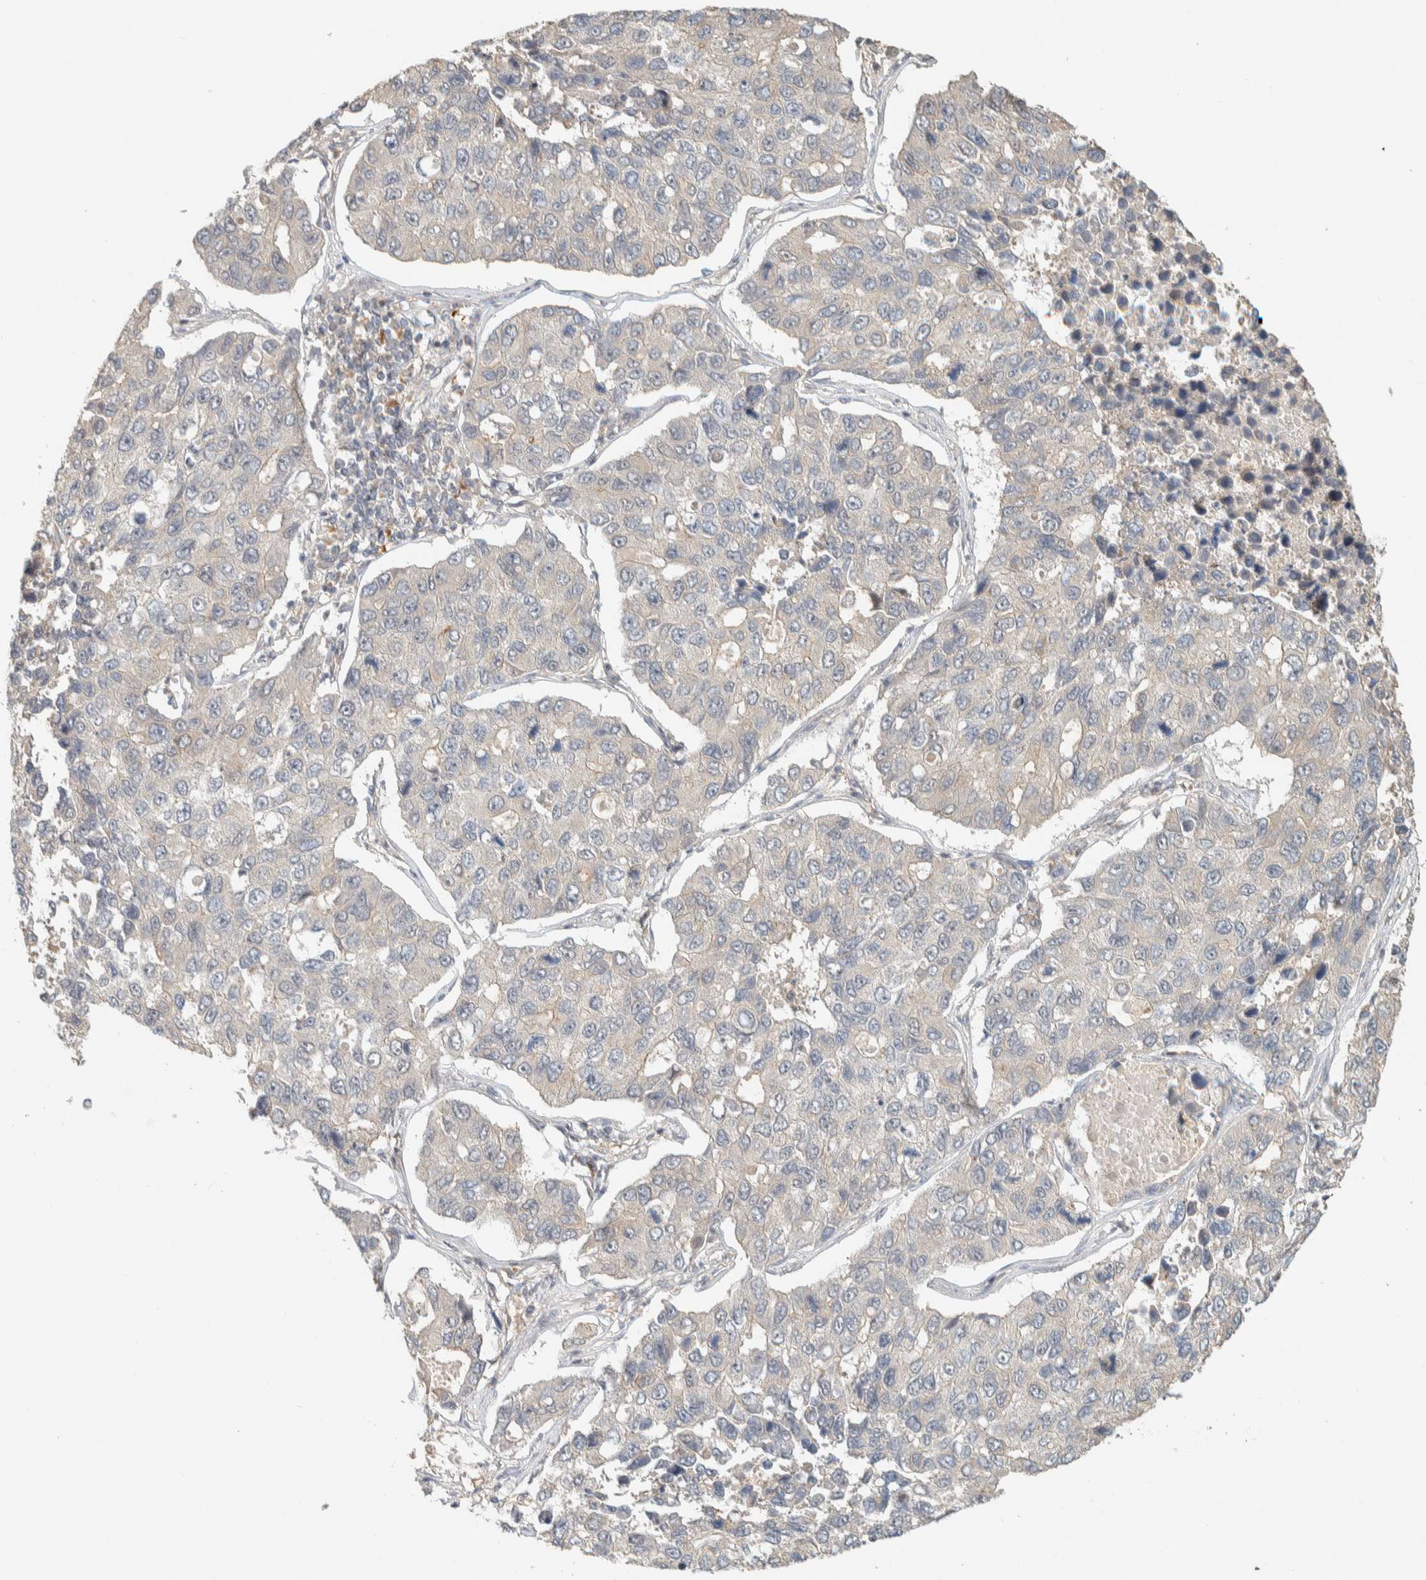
{"staining": {"intensity": "negative", "quantity": "none", "location": "none"}, "tissue": "lung cancer", "cell_type": "Tumor cells", "image_type": "cancer", "snomed": [{"axis": "morphology", "description": "Adenocarcinoma, NOS"}, {"axis": "topography", "description": "Lung"}], "caption": "The micrograph displays no staining of tumor cells in lung cancer.", "gene": "RAB11FIP1", "patient": {"sex": "male", "age": 64}}